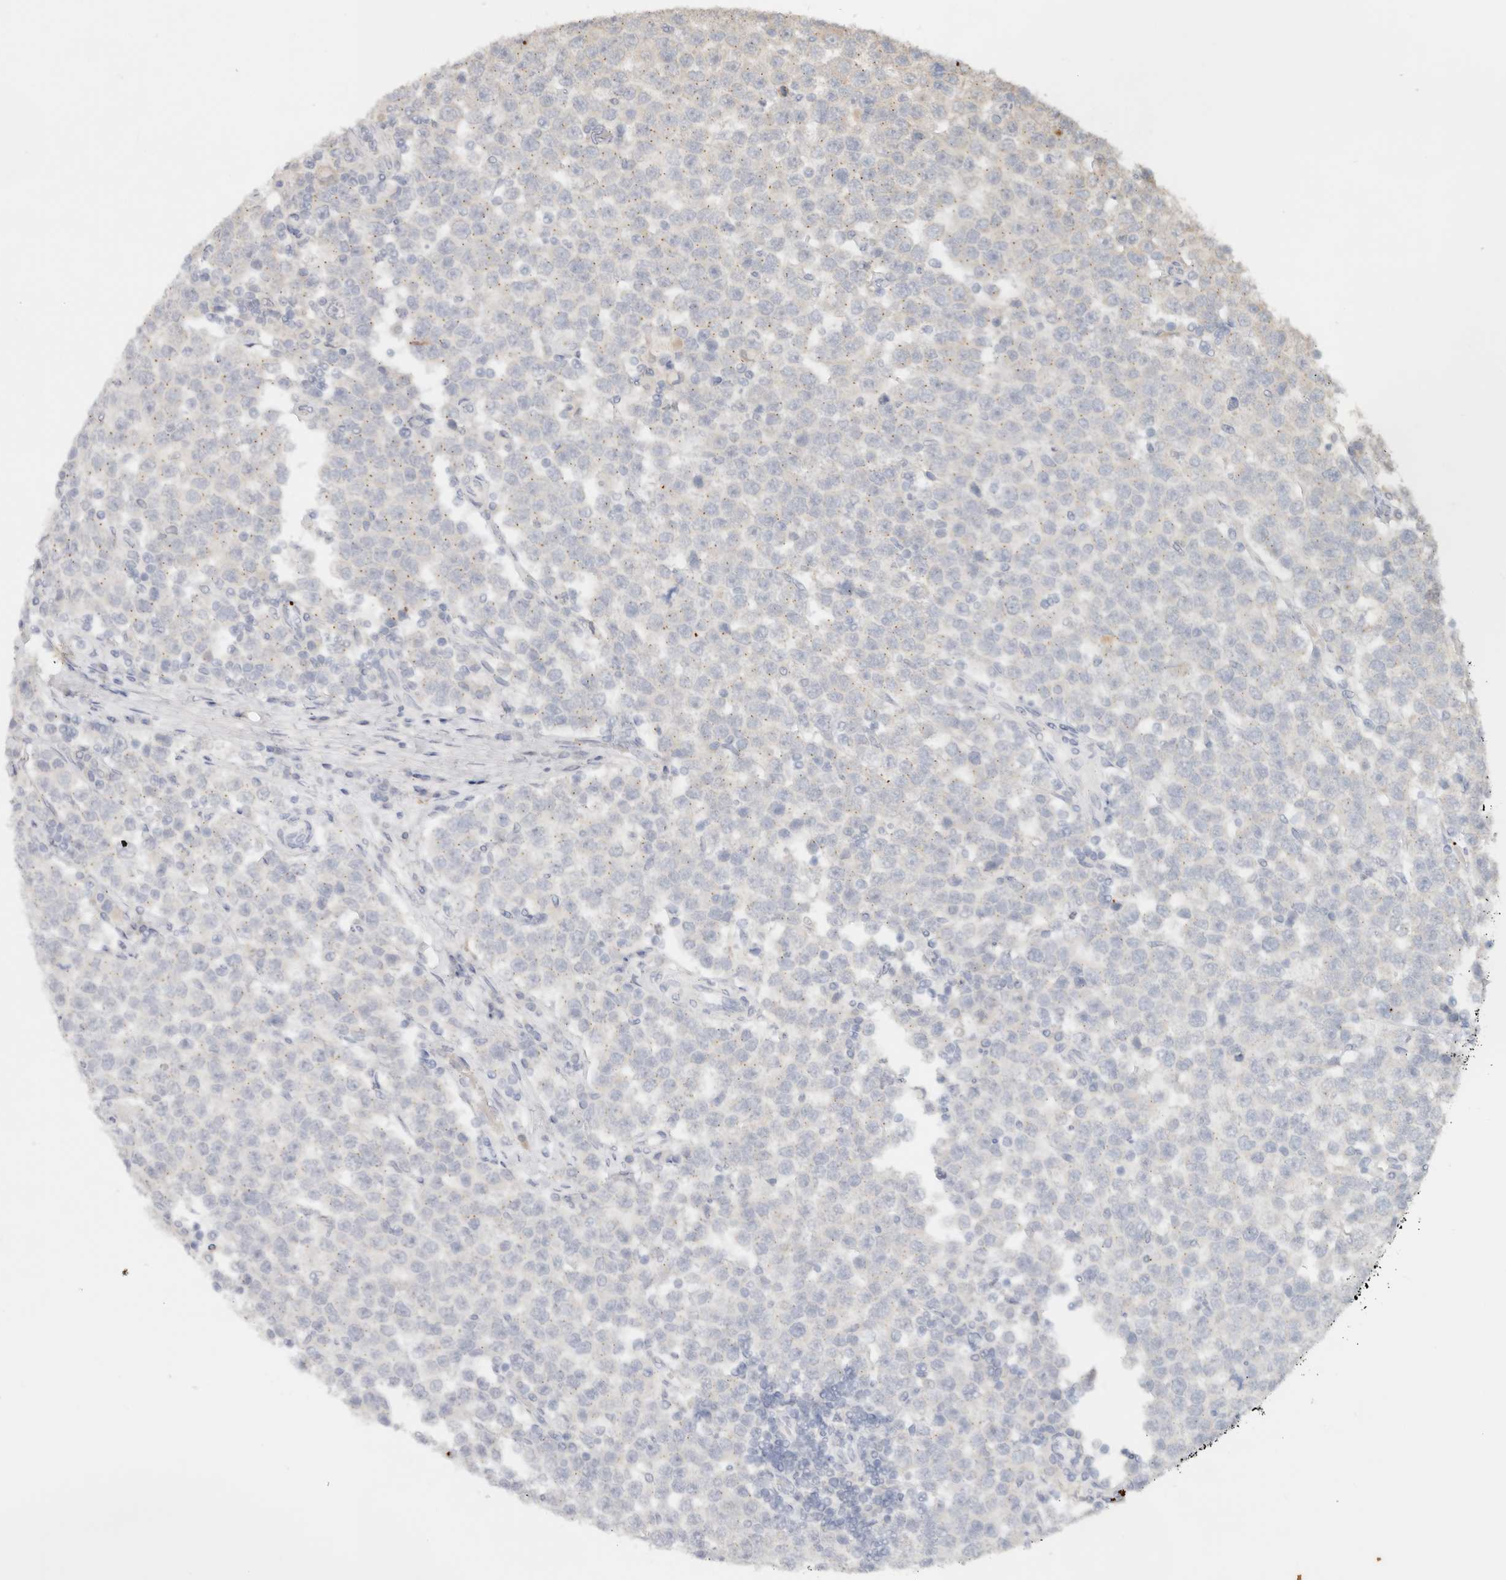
{"staining": {"intensity": "negative", "quantity": "none", "location": "none"}, "tissue": "testis cancer", "cell_type": "Tumor cells", "image_type": "cancer", "snomed": [{"axis": "morphology", "description": "Seminoma, NOS"}, {"axis": "topography", "description": "Testis"}], "caption": "Immunohistochemistry micrograph of neoplastic tissue: human seminoma (testis) stained with DAB demonstrates no significant protein staining in tumor cells.", "gene": "LMO4", "patient": {"sex": "male", "age": 28}}